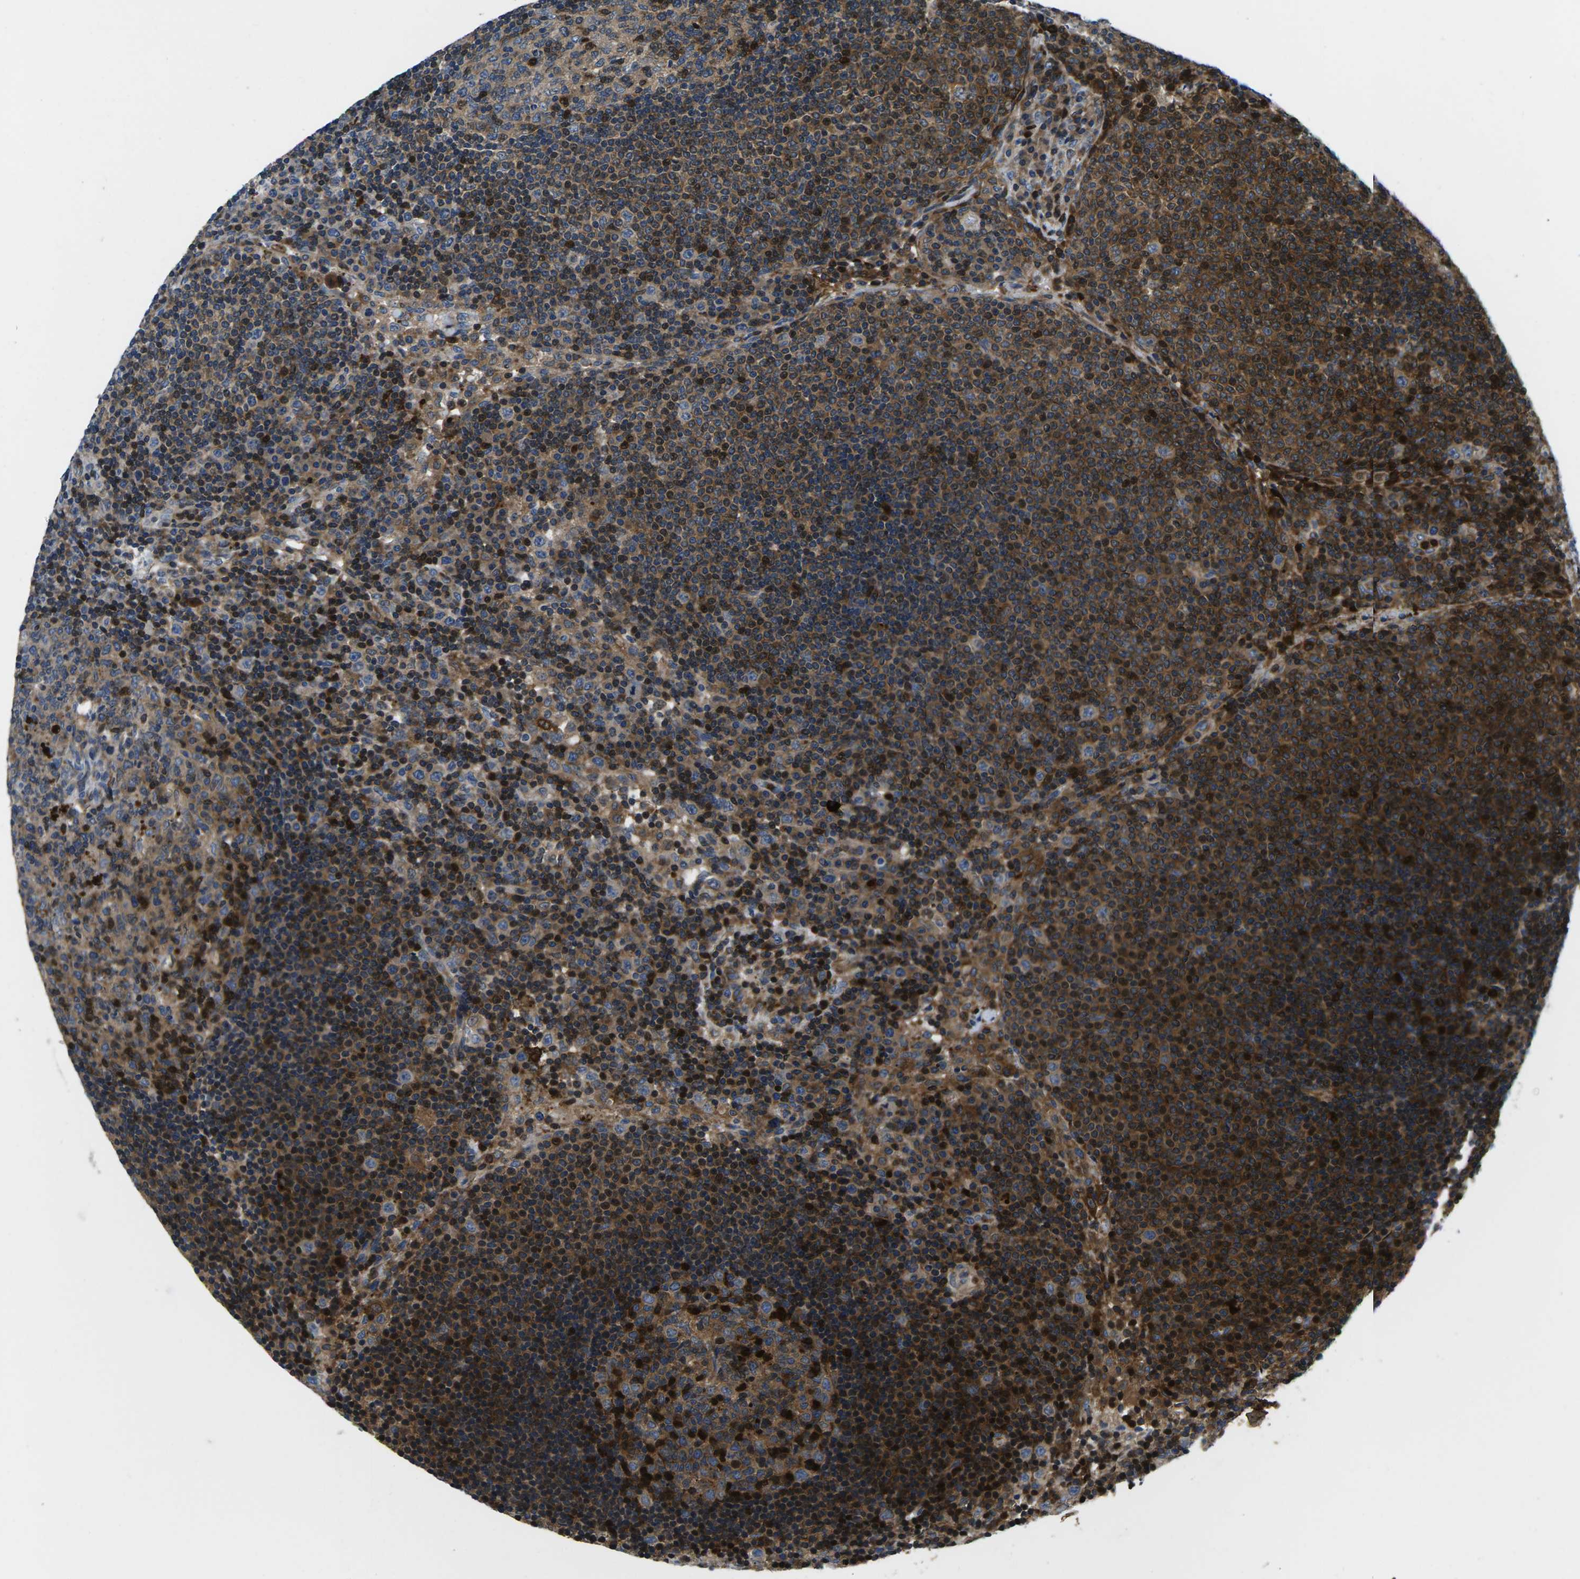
{"staining": {"intensity": "strong", "quantity": ">75%", "location": "cytoplasmic/membranous"}, "tissue": "lymph node", "cell_type": "Germinal center cells", "image_type": "normal", "snomed": [{"axis": "morphology", "description": "Normal tissue, NOS"}, {"axis": "topography", "description": "Lymph node"}], "caption": "This image exhibits immunohistochemistry (IHC) staining of benign lymph node, with high strong cytoplasmic/membranous staining in about >75% of germinal center cells.", "gene": "PLCE1", "patient": {"sex": "female", "age": 53}}